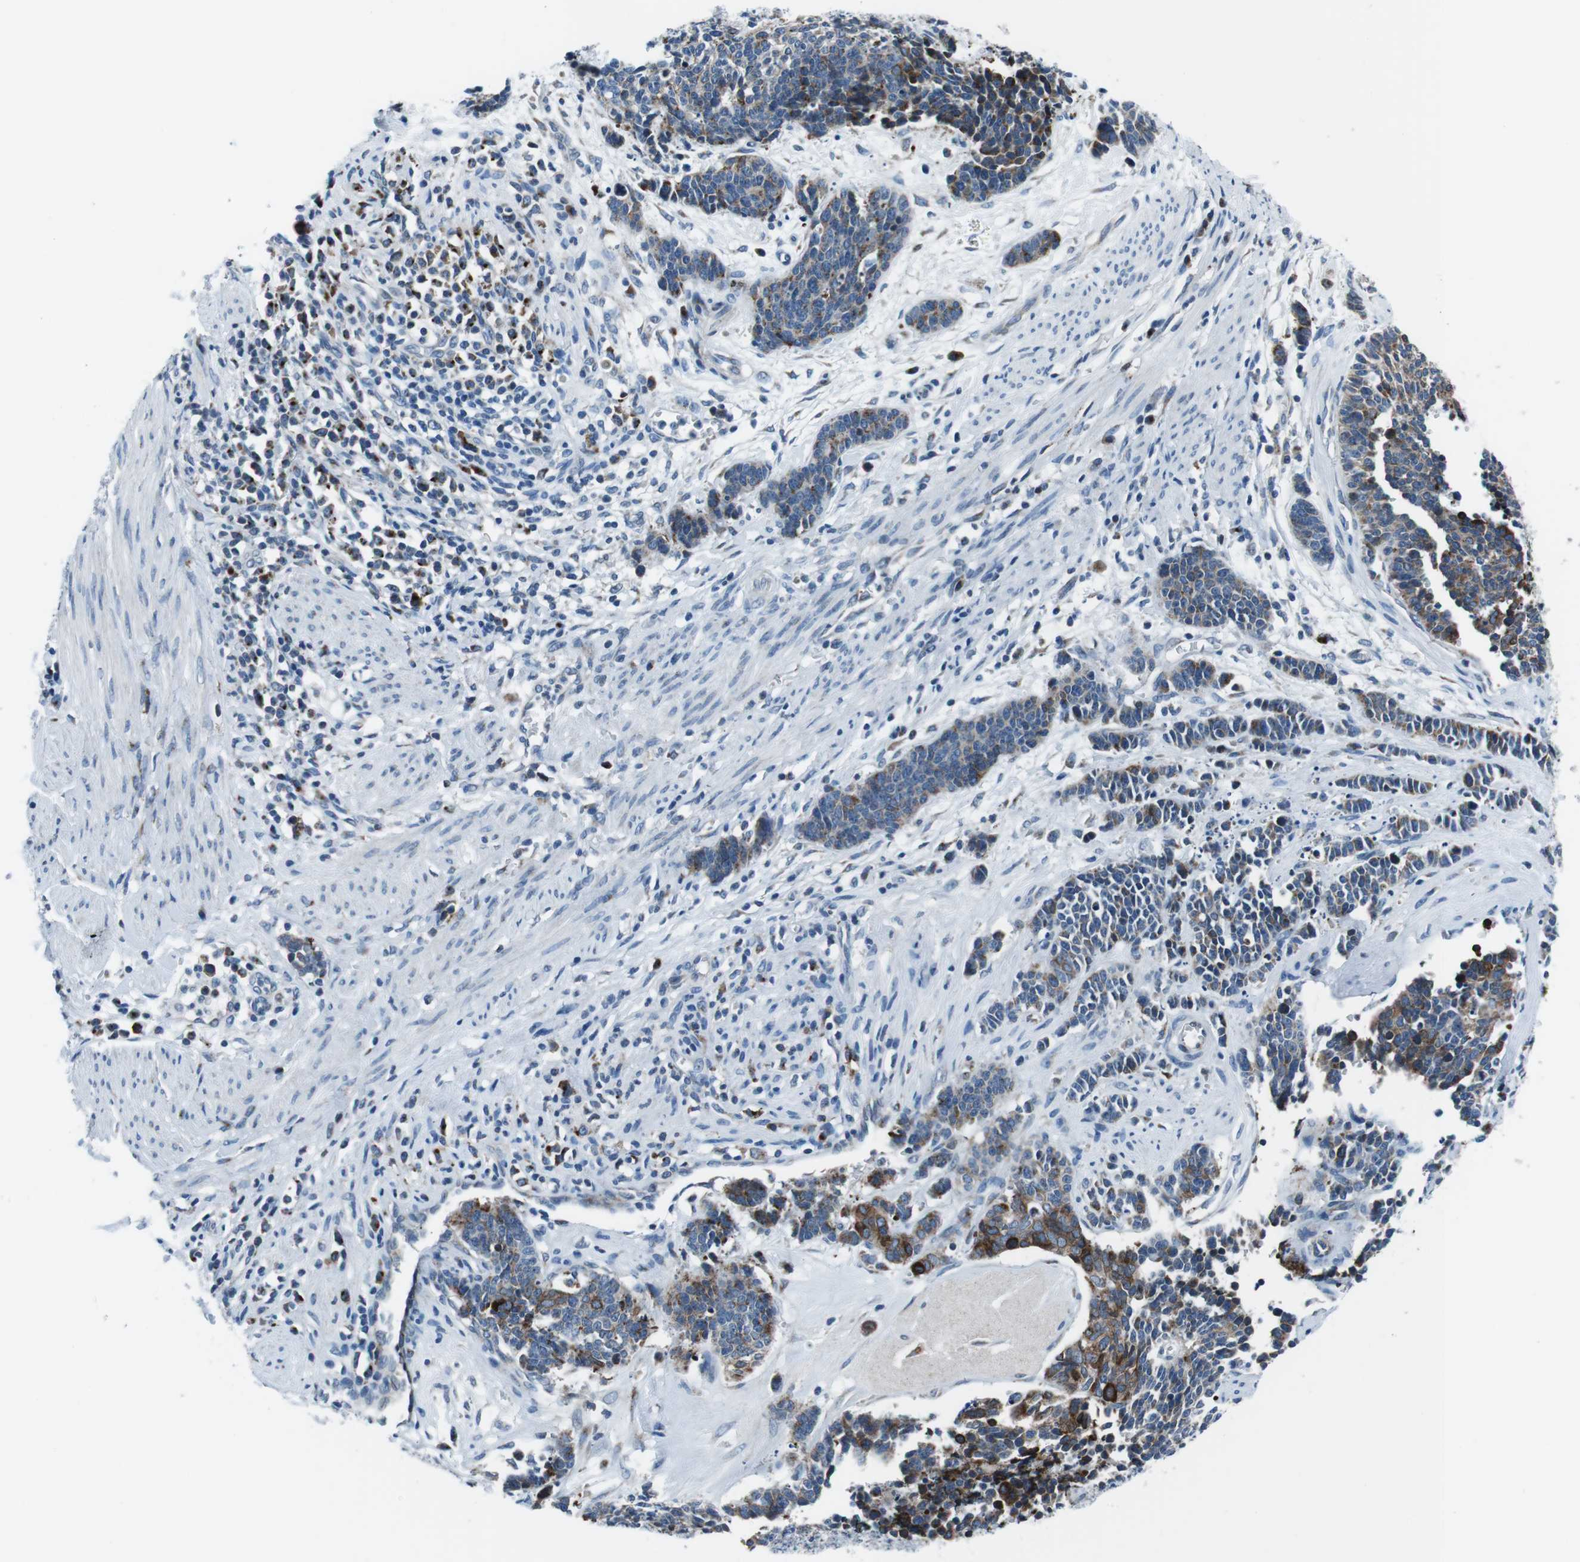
{"staining": {"intensity": "moderate", "quantity": "25%-75%", "location": "cytoplasmic/membranous"}, "tissue": "cervical cancer", "cell_type": "Tumor cells", "image_type": "cancer", "snomed": [{"axis": "morphology", "description": "Squamous cell carcinoma, NOS"}, {"axis": "topography", "description": "Cervix"}], "caption": "Moderate cytoplasmic/membranous positivity is seen in about 25%-75% of tumor cells in cervical cancer. Nuclei are stained in blue.", "gene": "NUCB2", "patient": {"sex": "female", "age": 35}}